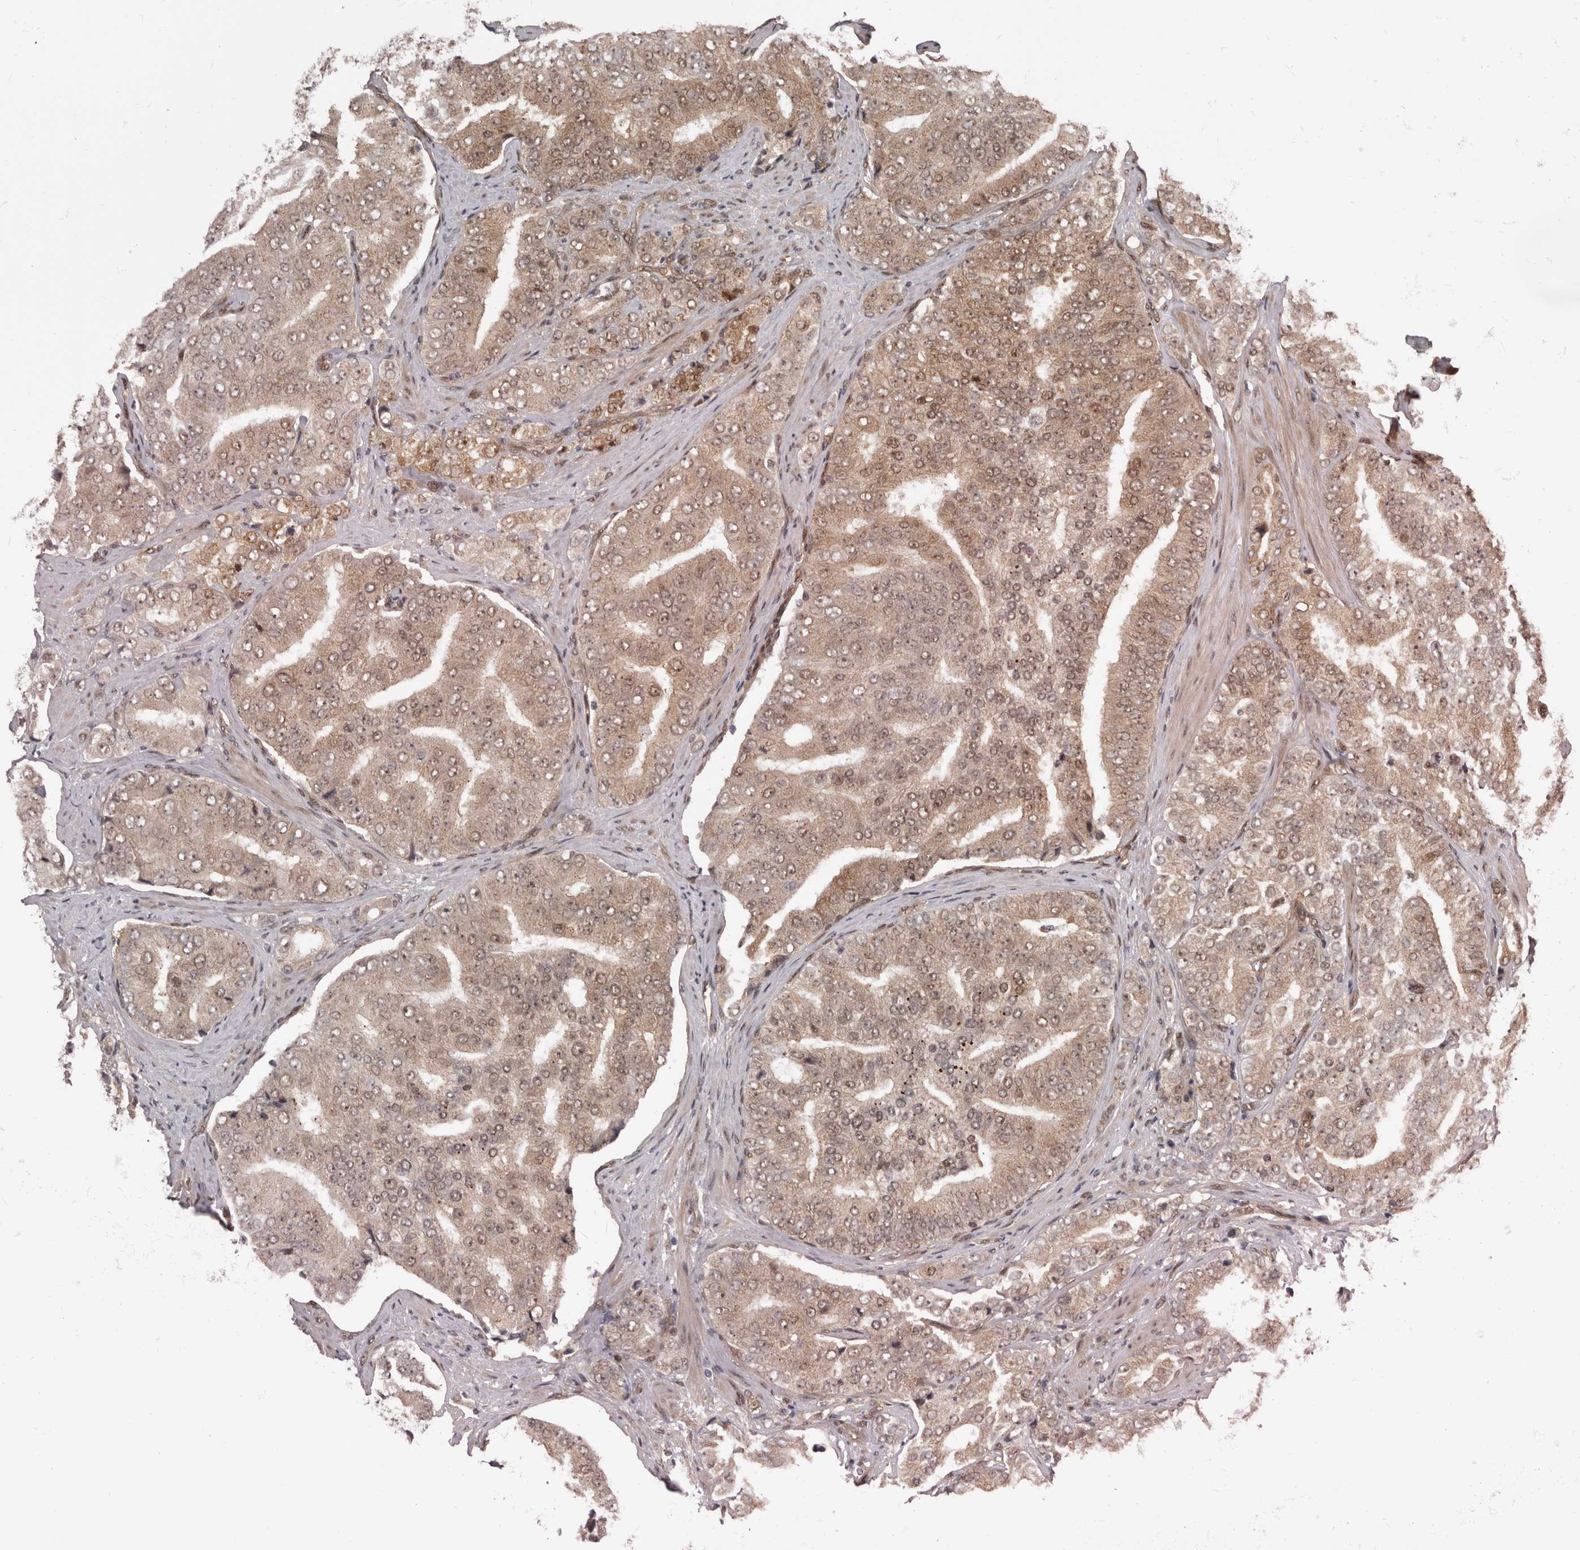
{"staining": {"intensity": "weak", "quantity": "25%-75%", "location": "cytoplasmic/membranous,nuclear"}, "tissue": "prostate cancer", "cell_type": "Tumor cells", "image_type": "cancer", "snomed": [{"axis": "morphology", "description": "Adenocarcinoma, High grade"}, {"axis": "topography", "description": "Prostate"}], "caption": "Protein analysis of prostate high-grade adenocarcinoma tissue displays weak cytoplasmic/membranous and nuclear positivity in approximately 25%-75% of tumor cells.", "gene": "AKT3", "patient": {"sex": "male", "age": 58}}